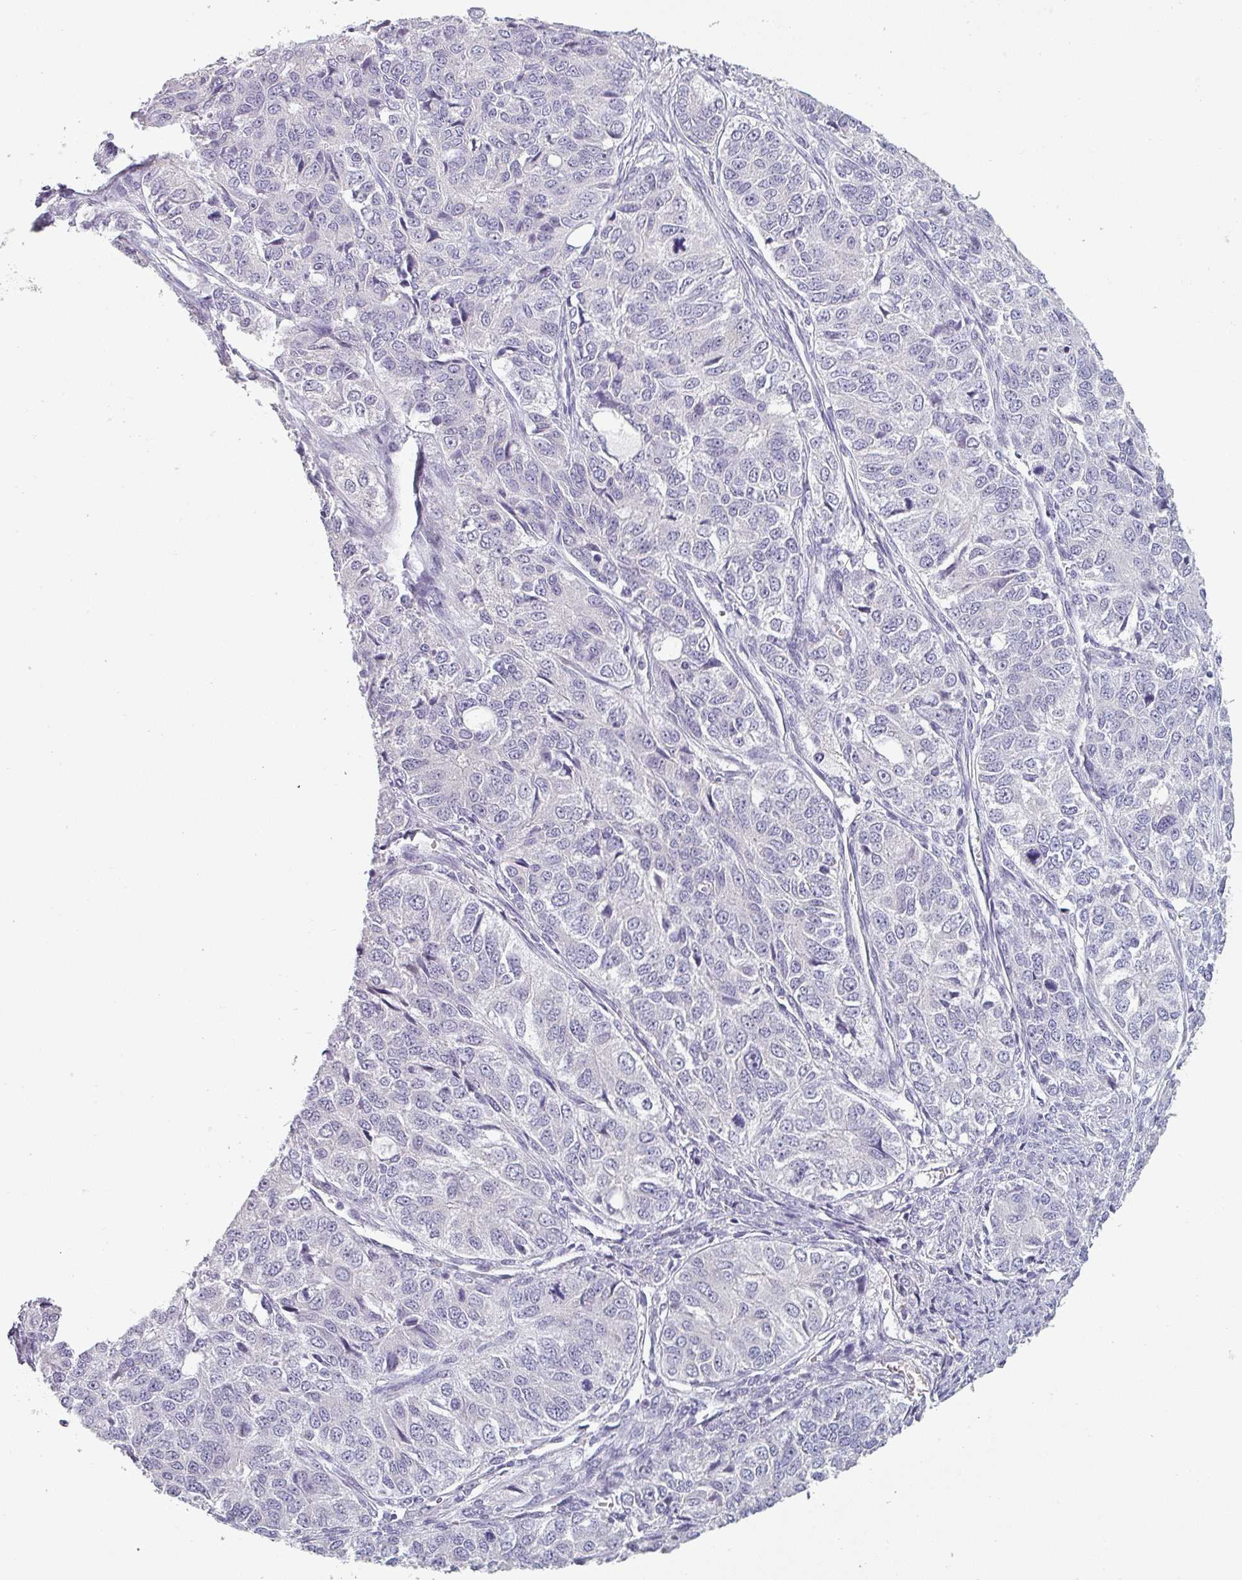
{"staining": {"intensity": "negative", "quantity": "none", "location": "none"}, "tissue": "ovarian cancer", "cell_type": "Tumor cells", "image_type": "cancer", "snomed": [{"axis": "morphology", "description": "Carcinoma, endometroid"}, {"axis": "topography", "description": "Ovary"}], "caption": "Immunohistochemistry (IHC) photomicrograph of ovarian cancer stained for a protein (brown), which displays no positivity in tumor cells. The staining was performed using DAB to visualize the protein expression in brown, while the nuclei were stained in blue with hematoxylin (Magnification: 20x).", "gene": "SFTPA1", "patient": {"sex": "female", "age": 51}}